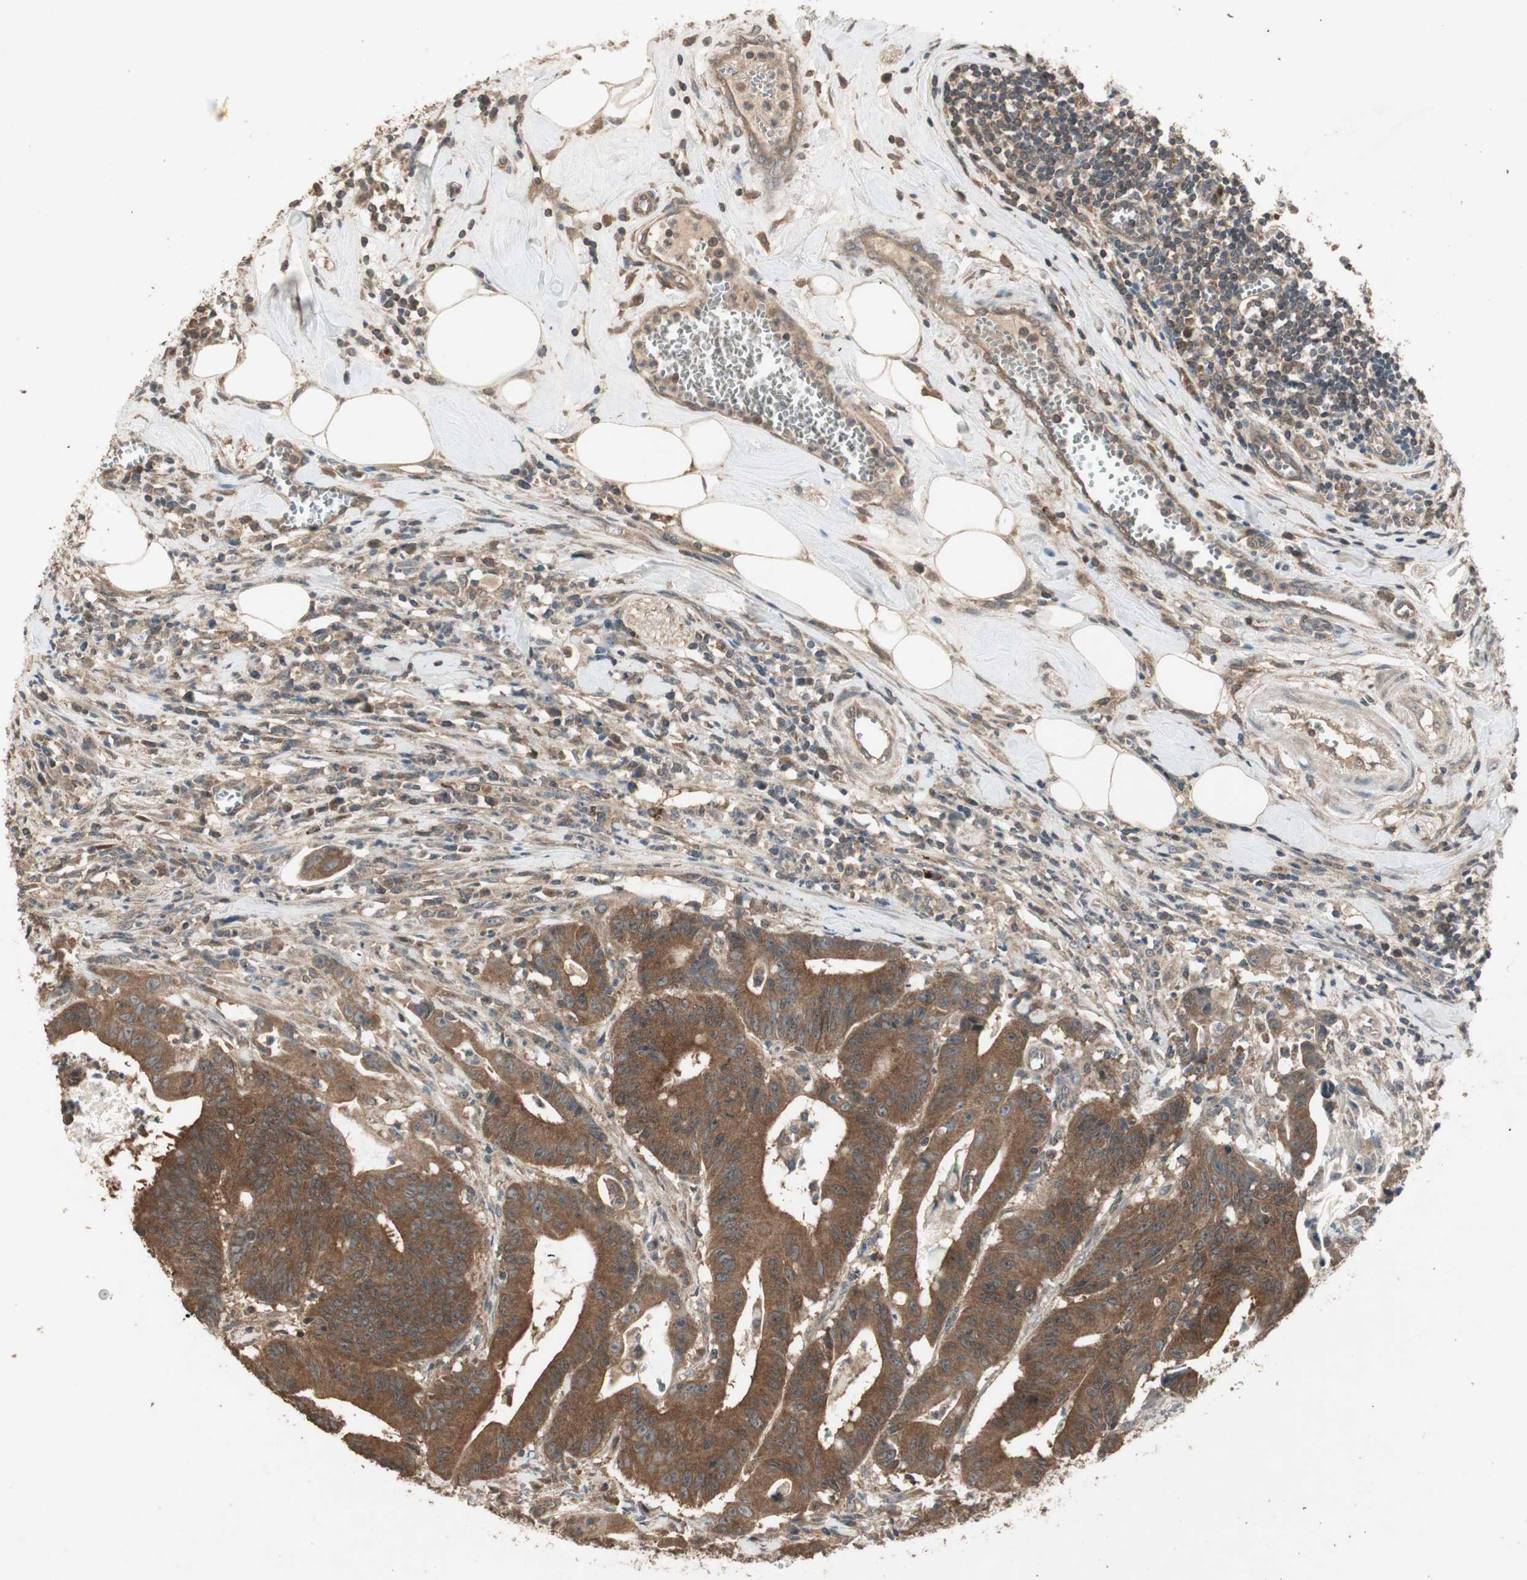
{"staining": {"intensity": "strong", "quantity": ">75%", "location": "cytoplasmic/membranous"}, "tissue": "colorectal cancer", "cell_type": "Tumor cells", "image_type": "cancer", "snomed": [{"axis": "morphology", "description": "Adenocarcinoma, NOS"}, {"axis": "topography", "description": "Colon"}], "caption": "Immunohistochemical staining of adenocarcinoma (colorectal) displays strong cytoplasmic/membranous protein positivity in about >75% of tumor cells.", "gene": "UBAC1", "patient": {"sex": "male", "age": 45}}